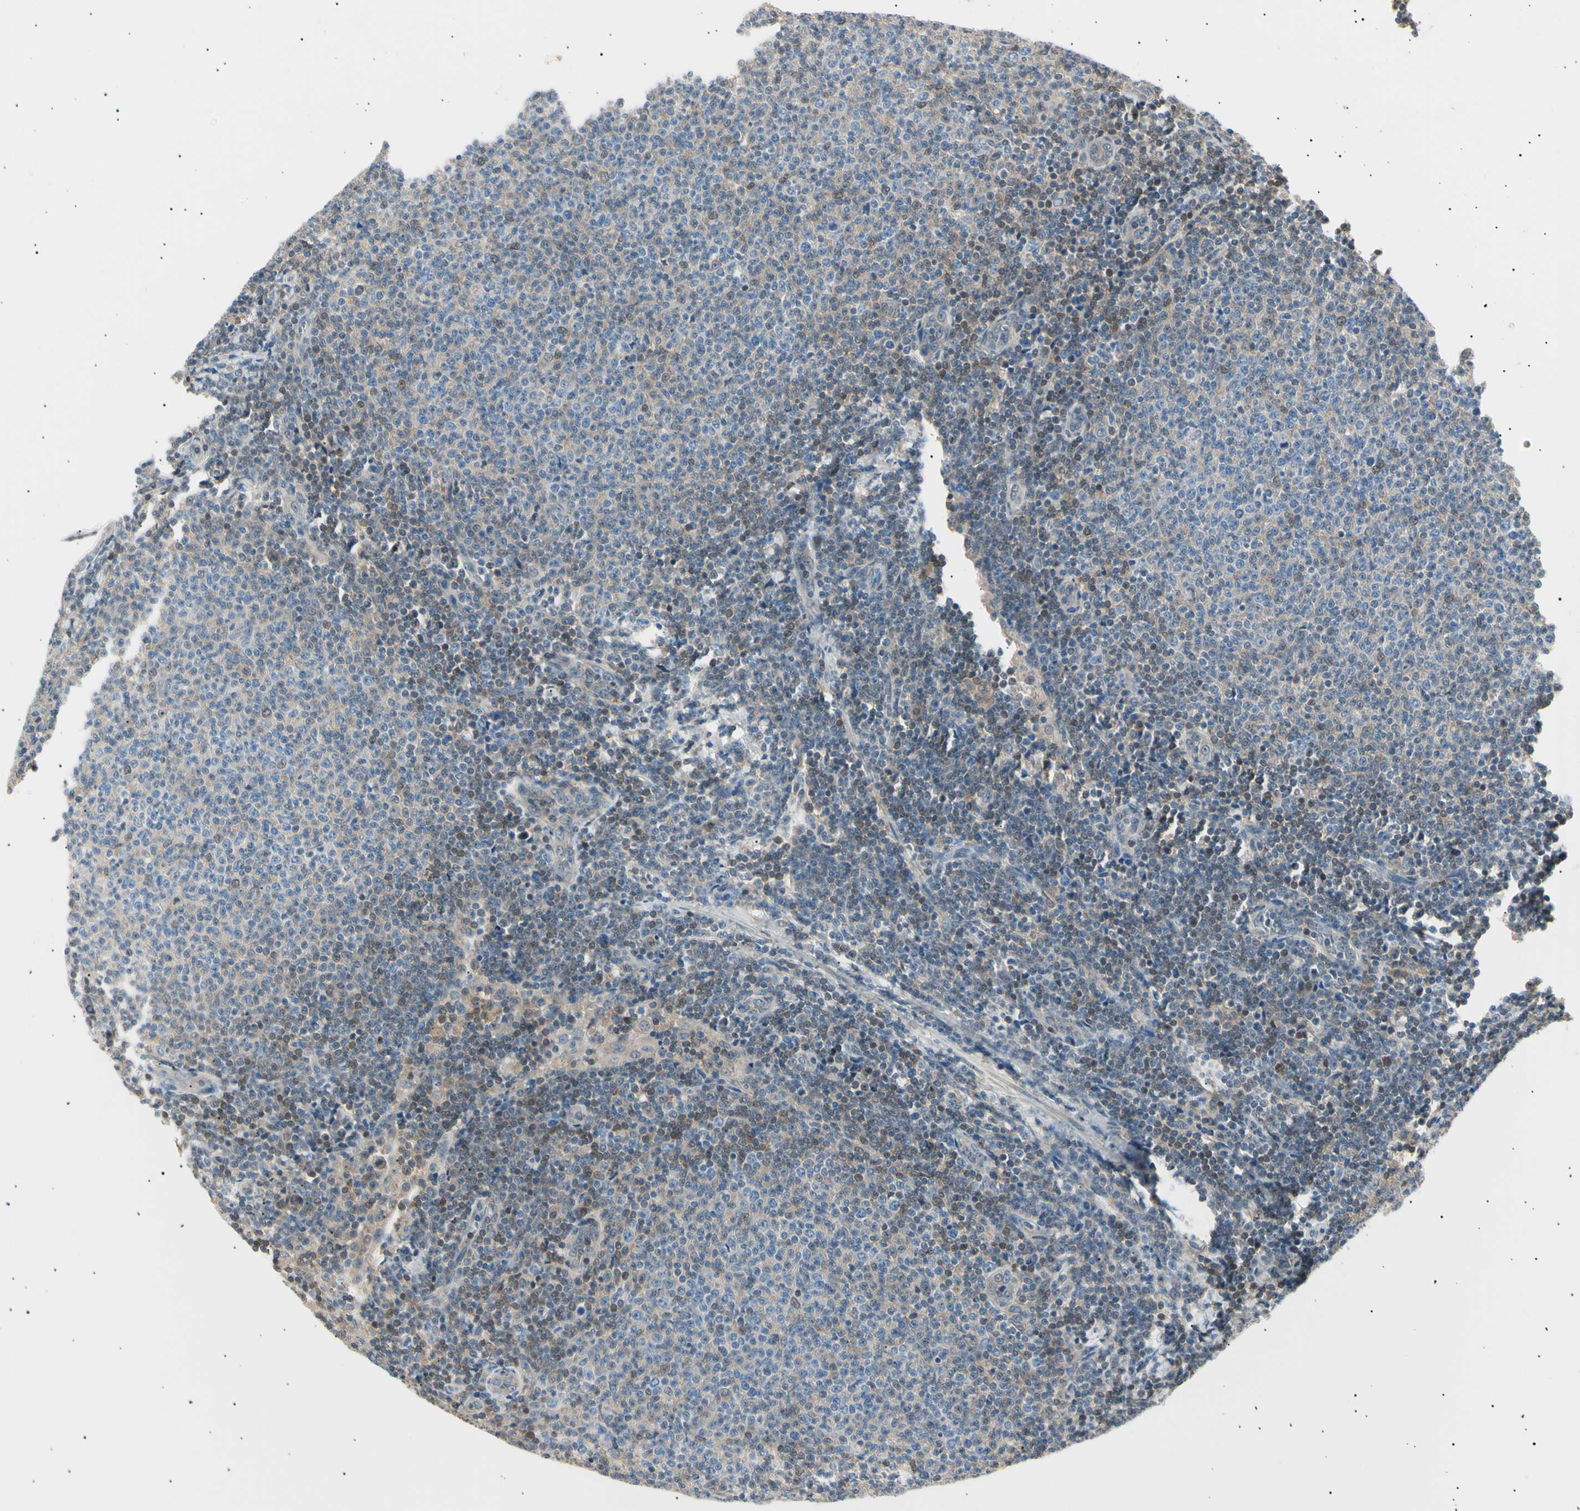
{"staining": {"intensity": "weak", "quantity": "25%-75%", "location": "cytoplasmic/membranous"}, "tissue": "lymphoma", "cell_type": "Tumor cells", "image_type": "cancer", "snomed": [{"axis": "morphology", "description": "Malignant lymphoma, non-Hodgkin's type, Low grade"}, {"axis": "topography", "description": "Lymph node"}], "caption": "Weak cytoplasmic/membranous expression for a protein is appreciated in approximately 25%-75% of tumor cells of low-grade malignant lymphoma, non-Hodgkin's type using immunohistochemistry (IHC).", "gene": "LHPP", "patient": {"sex": "male", "age": 66}}